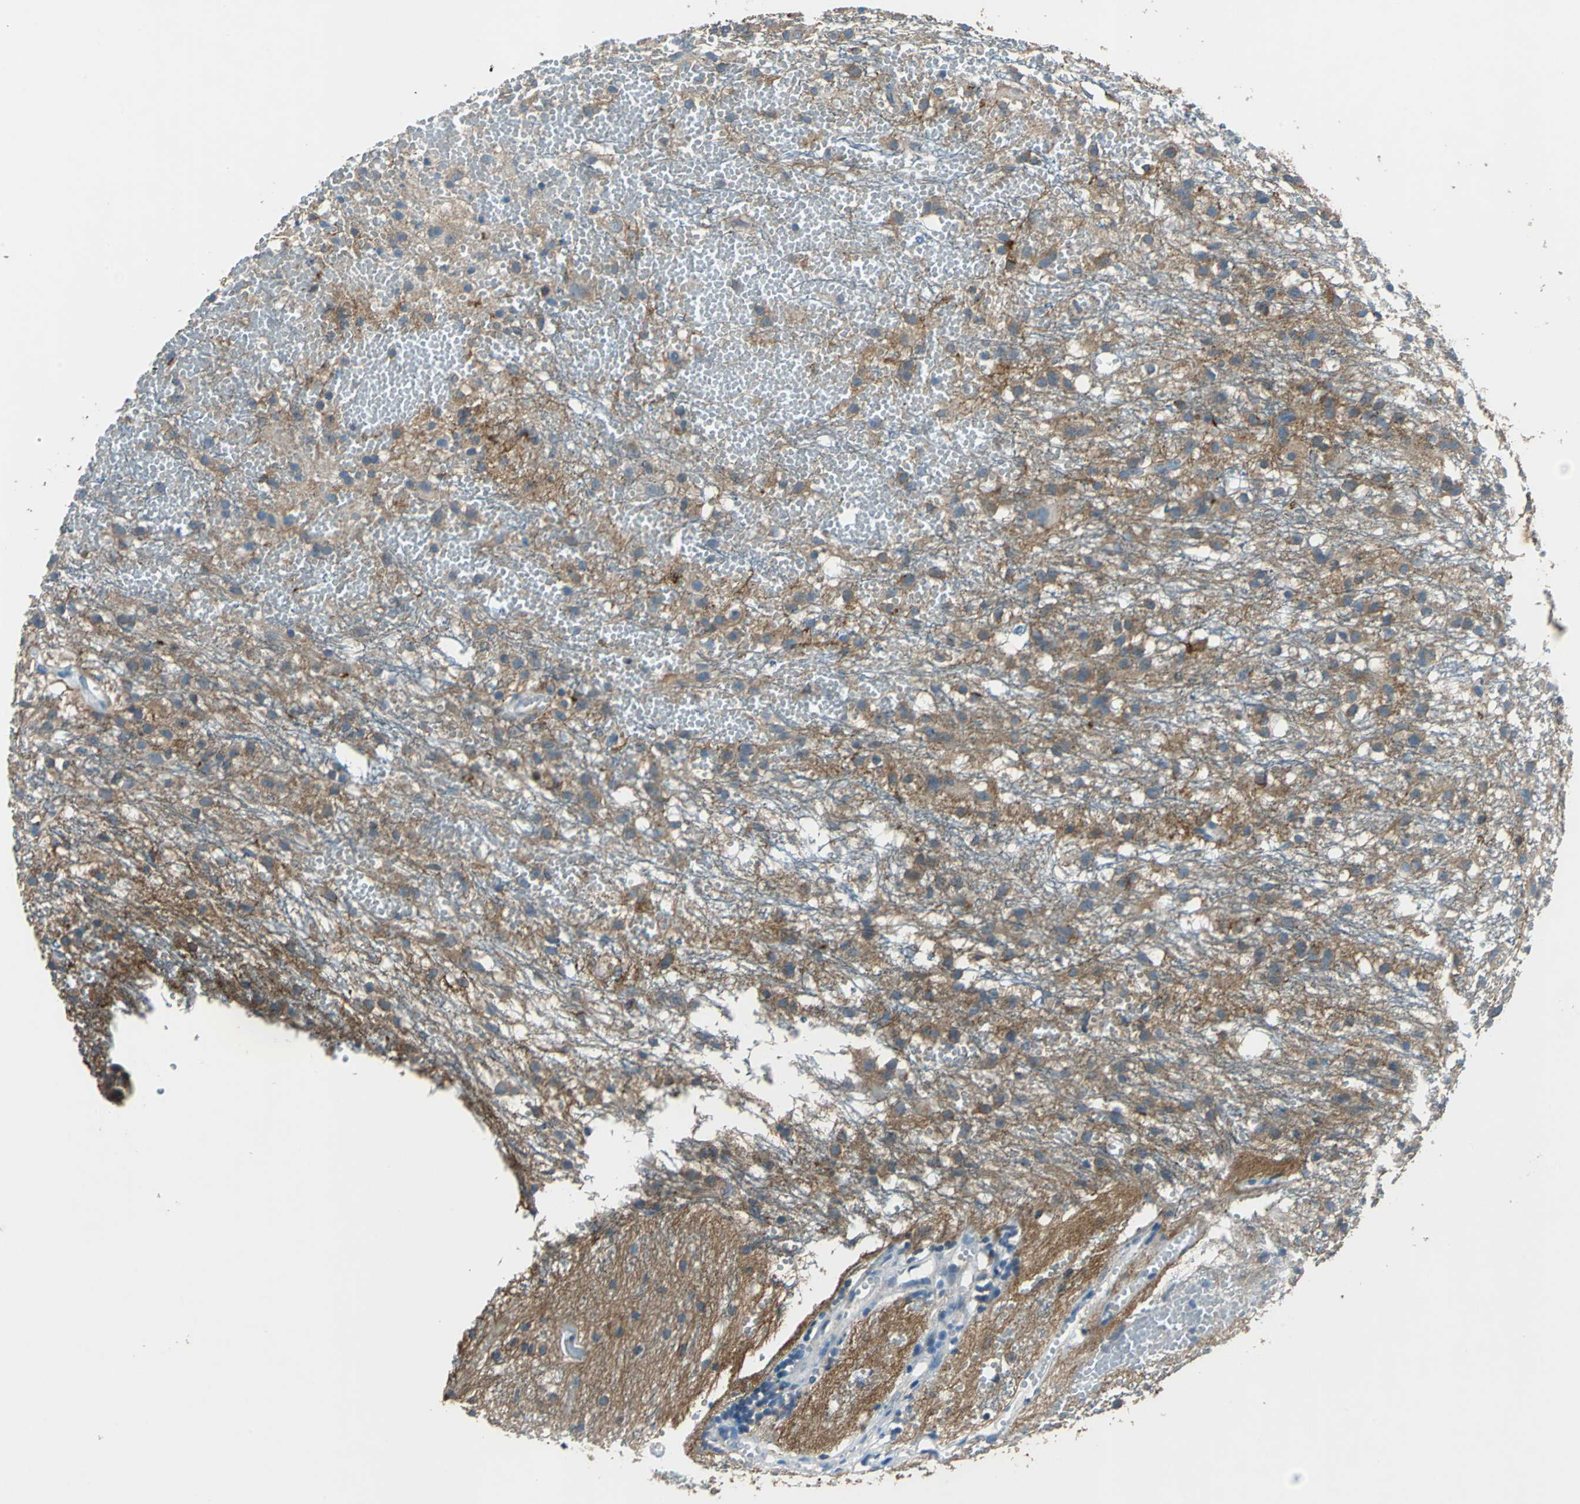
{"staining": {"intensity": "moderate", "quantity": "<25%", "location": "cytoplasmic/membranous"}, "tissue": "glioma", "cell_type": "Tumor cells", "image_type": "cancer", "snomed": [{"axis": "morphology", "description": "Glioma, malignant, High grade"}, {"axis": "topography", "description": "Brain"}], "caption": "Tumor cells exhibit low levels of moderate cytoplasmic/membranous positivity in approximately <25% of cells in glioma.", "gene": "PRKCA", "patient": {"sex": "female", "age": 59}}